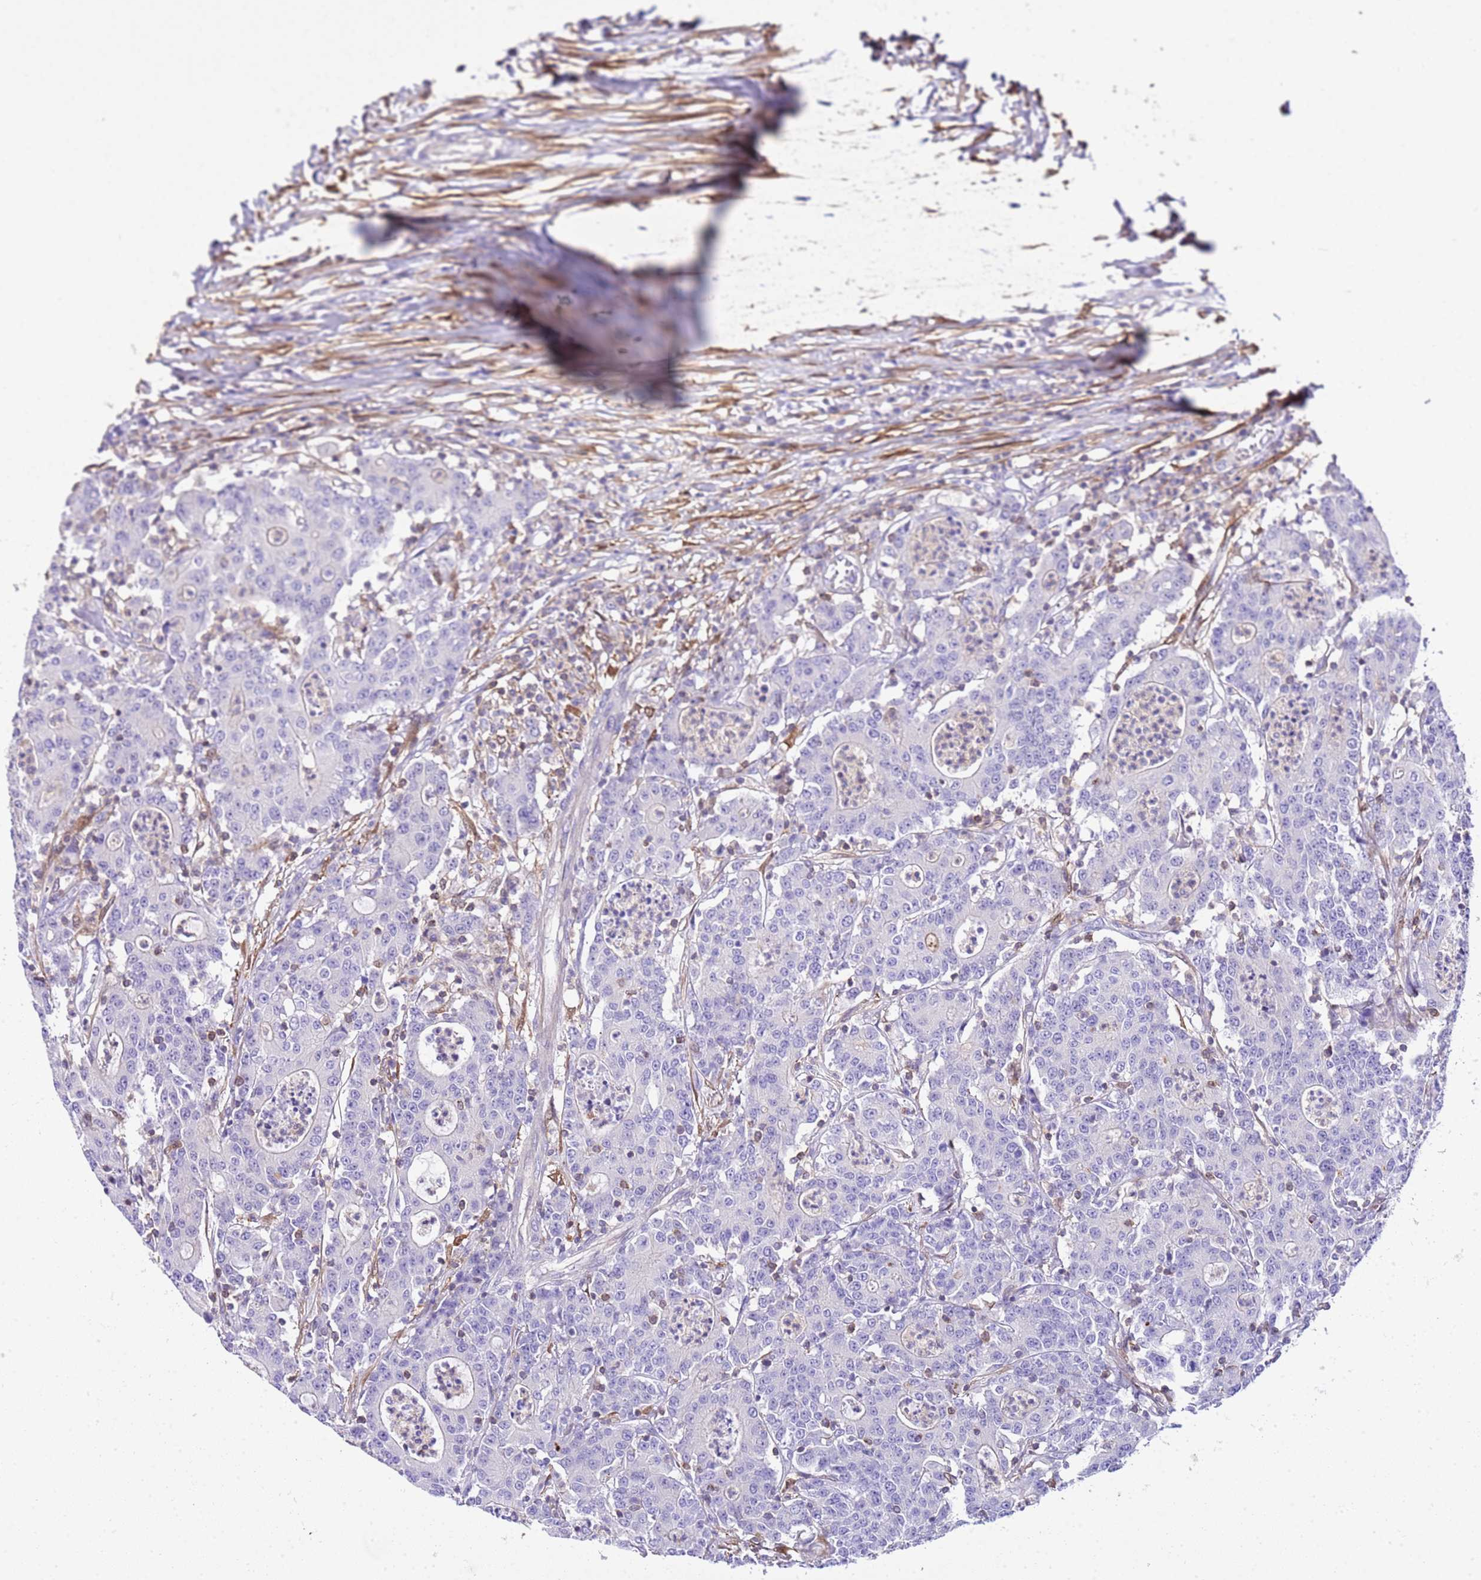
{"staining": {"intensity": "negative", "quantity": "none", "location": "none"}, "tissue": "colorectal cancer", "cell_type": "Tumor cells", "image_type": "cancer", "snomed": [{"axis": "morphology", "description": "Adenocarcinoma, NOS"}, {"axis": "topography", "description": "Colon"}], "caption": "Tumor cells show no significant protein staining in colorectal cancer (adenocarcinoma).", "gene": "CNN2", "patient": {"sex": "male", "age": 83}}